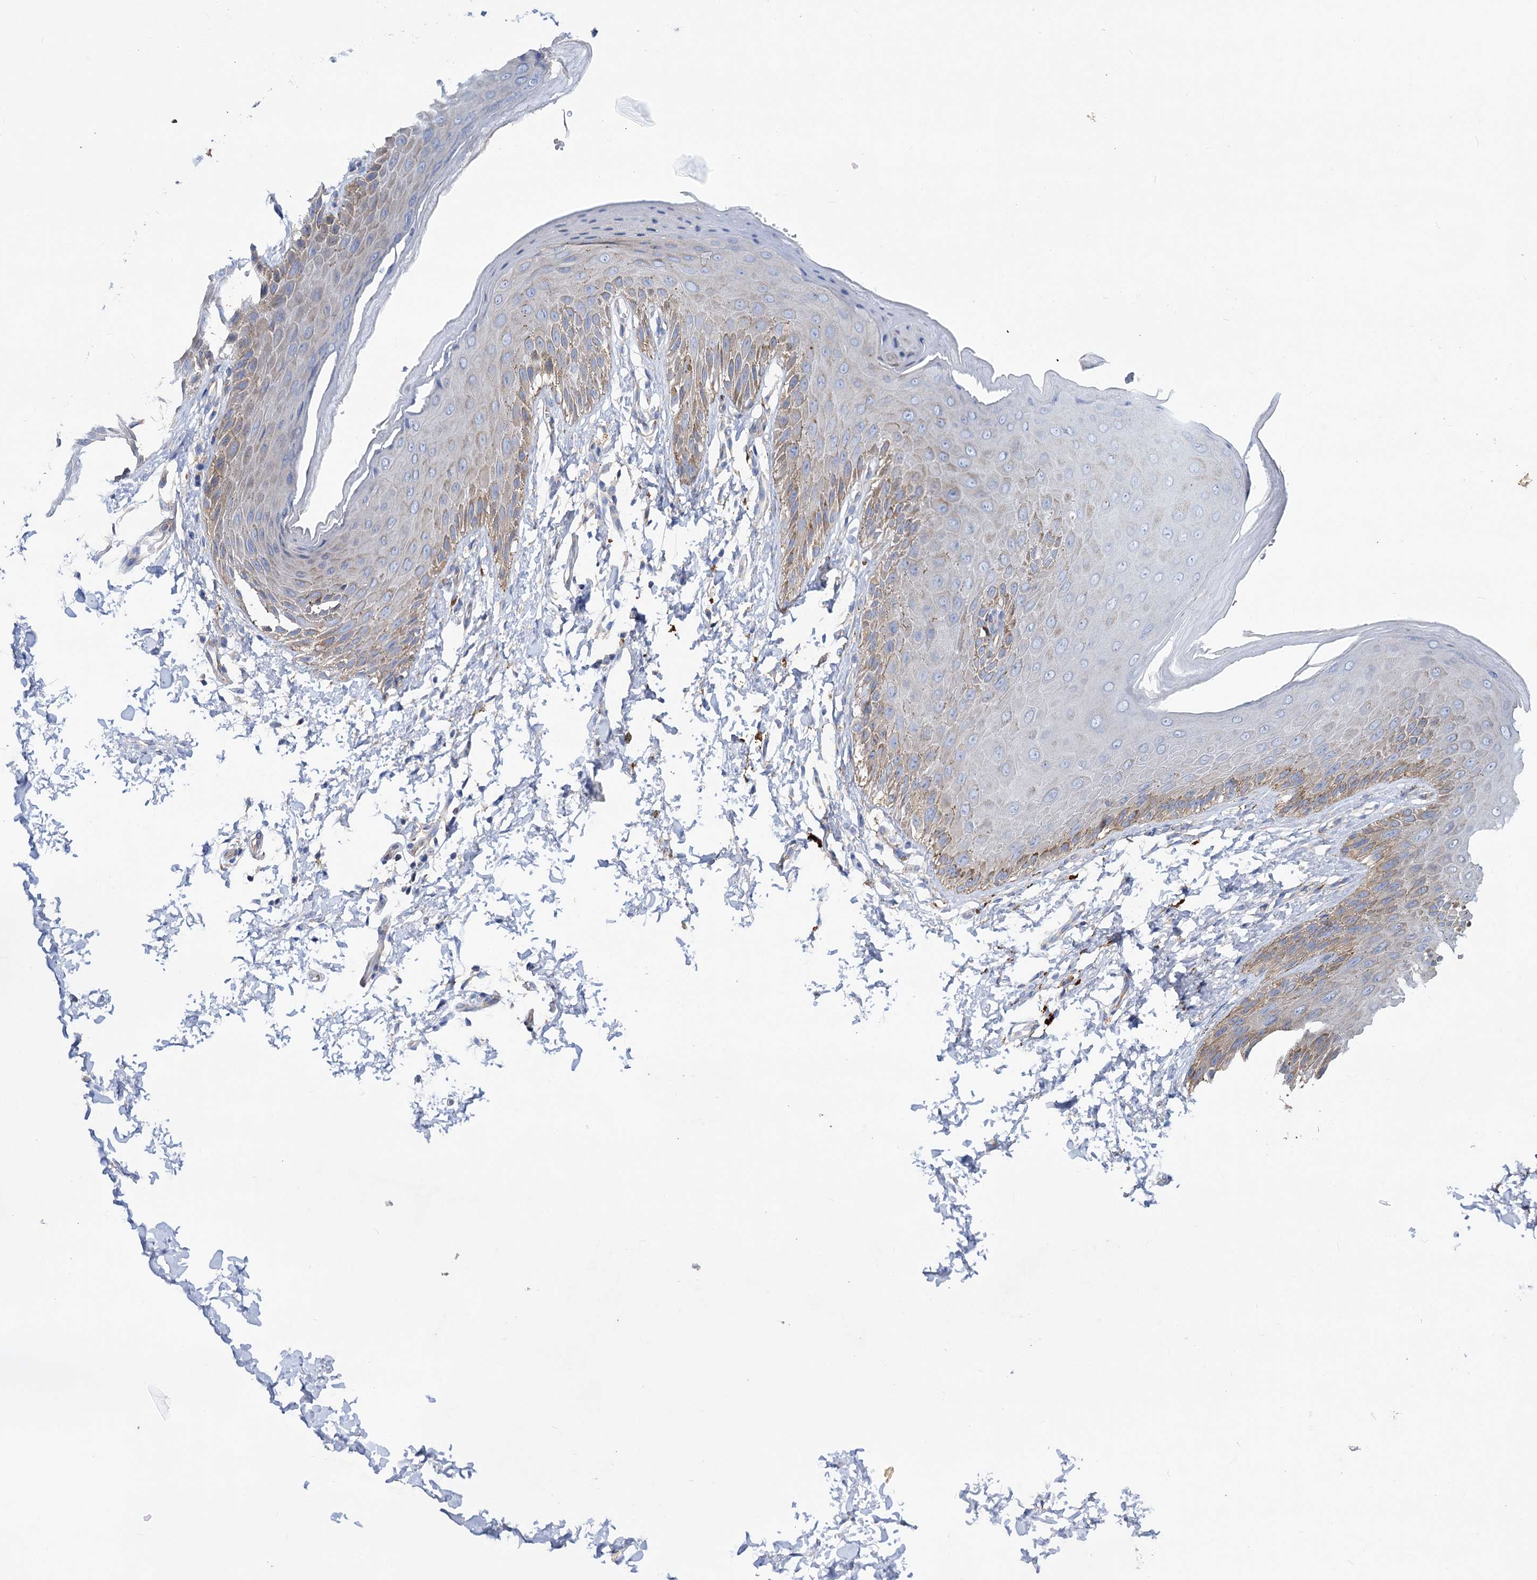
{"staining": {"intensity": "moderate", "quantity": "<25%", "location": "cytoplasmic/membranous"}, "tissue": "skin", "cell_type": "Epidermal cells", "image_type": "normal", "snomed": [{"axis": "morphology", "description": "Normal tissue, NOS"}, {"axis": "topography", "description": "Anal"}], "caption": "Immunohistochemistry photomicrograph of benign skin stained for a protein (brown), which demonstrates low levels of moderate cytoplasmic/membranous positivity in about <25% of epidermal cells.", "gene": "TRIM55", "patient": {"sex": "male", "age": 44}}